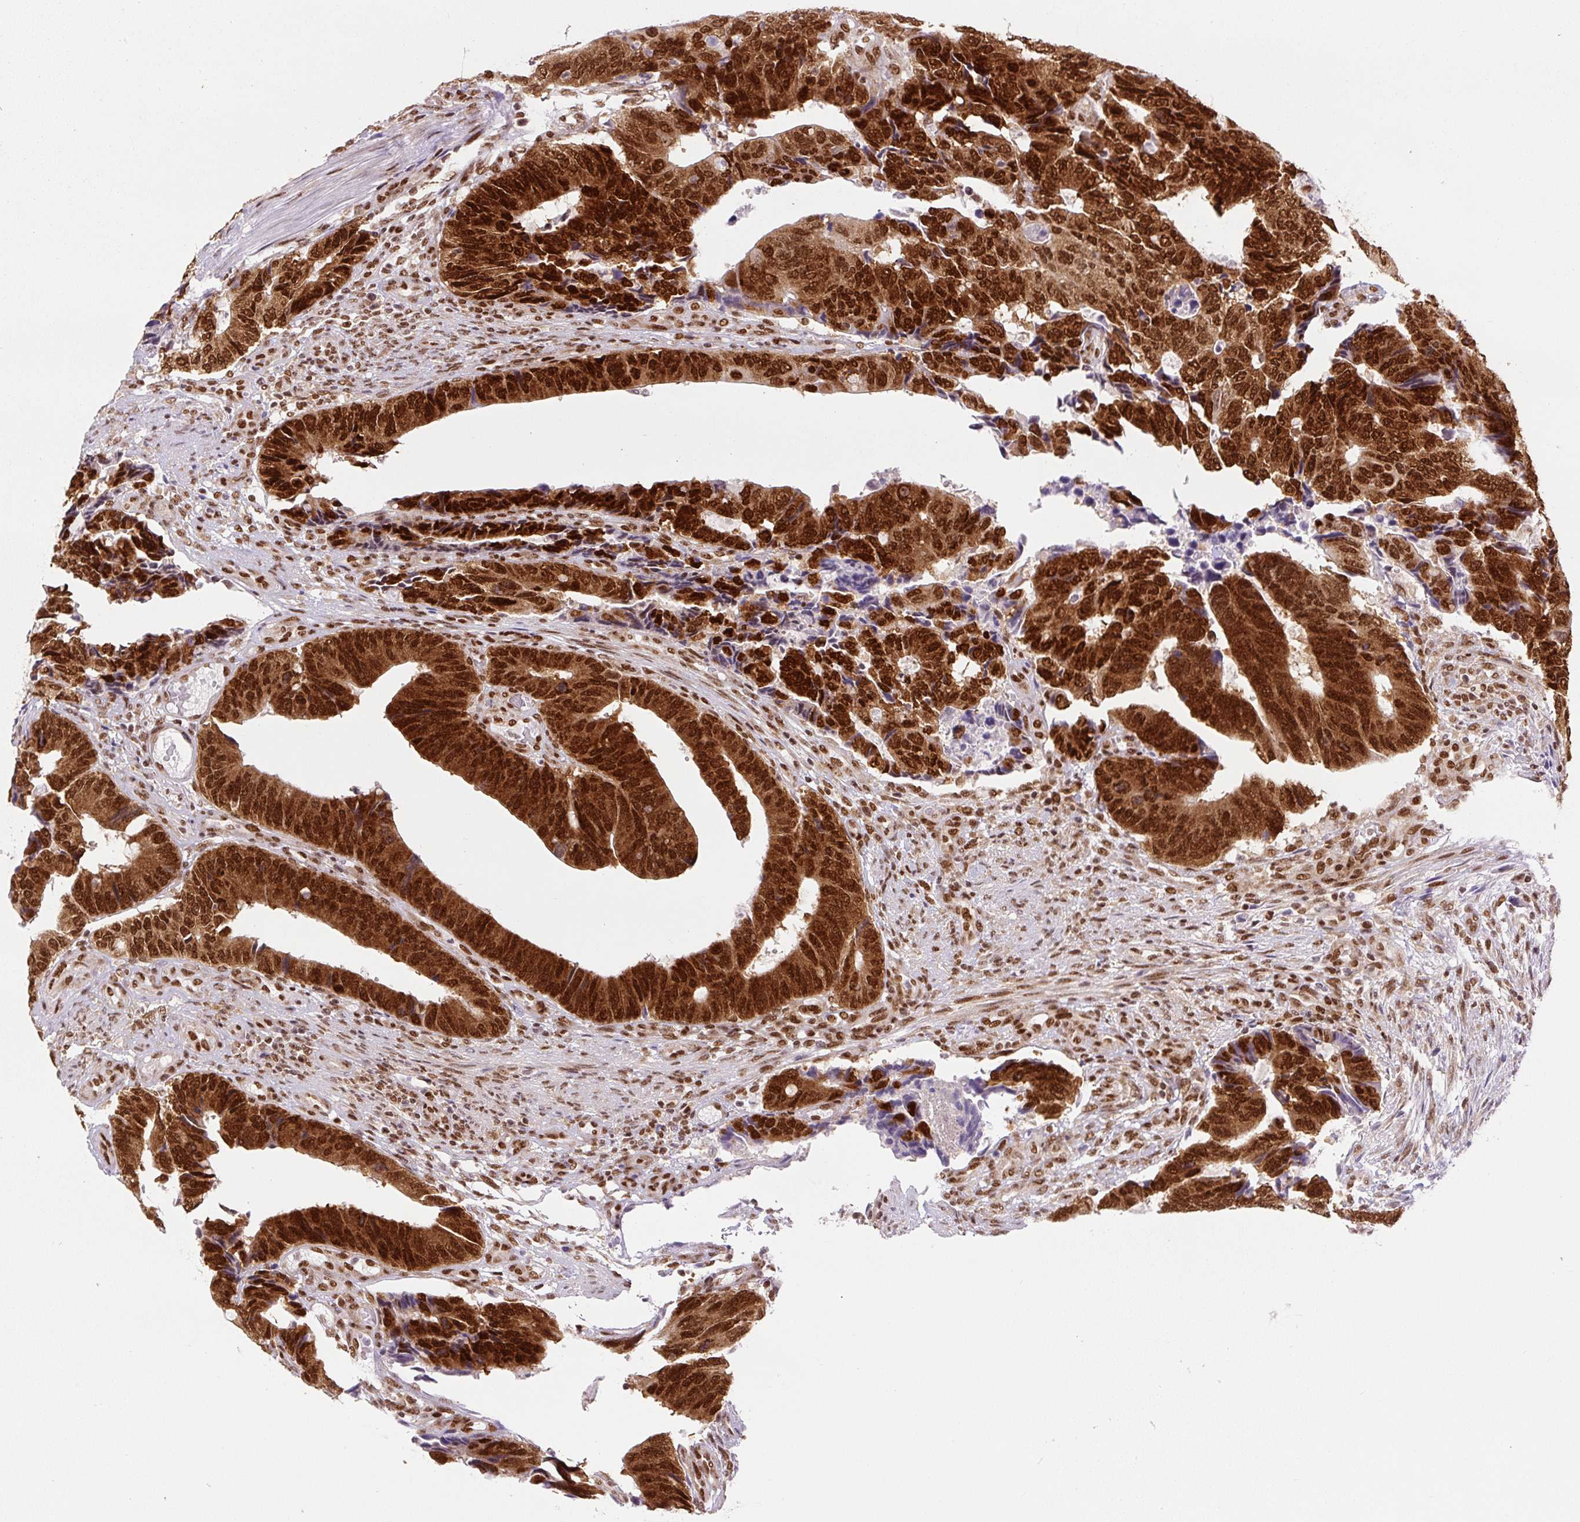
{"staining": {"intensity": "strong", "quantity": ">75%", "location": "cytoplasmic/membranous,nuclear"}, "tissue": "colorectal cancer", "cell_type": "Tumor cells", "image_type": "cancer", "snomed": [{"axis": "morphology", "description": "Adenocarcinoma, NOS"}, {"axis": "topography", "description": "Colon"}], "caption": "Human colorectal cancer (adenocarcinoma) stained with a brown dye exhibits strong cytoplasmic/membranous and nuclear positive positivity in approximately >75% of tumor cells.", "gene": "FUS", "patient": {"sex": "male", "age": 87}}